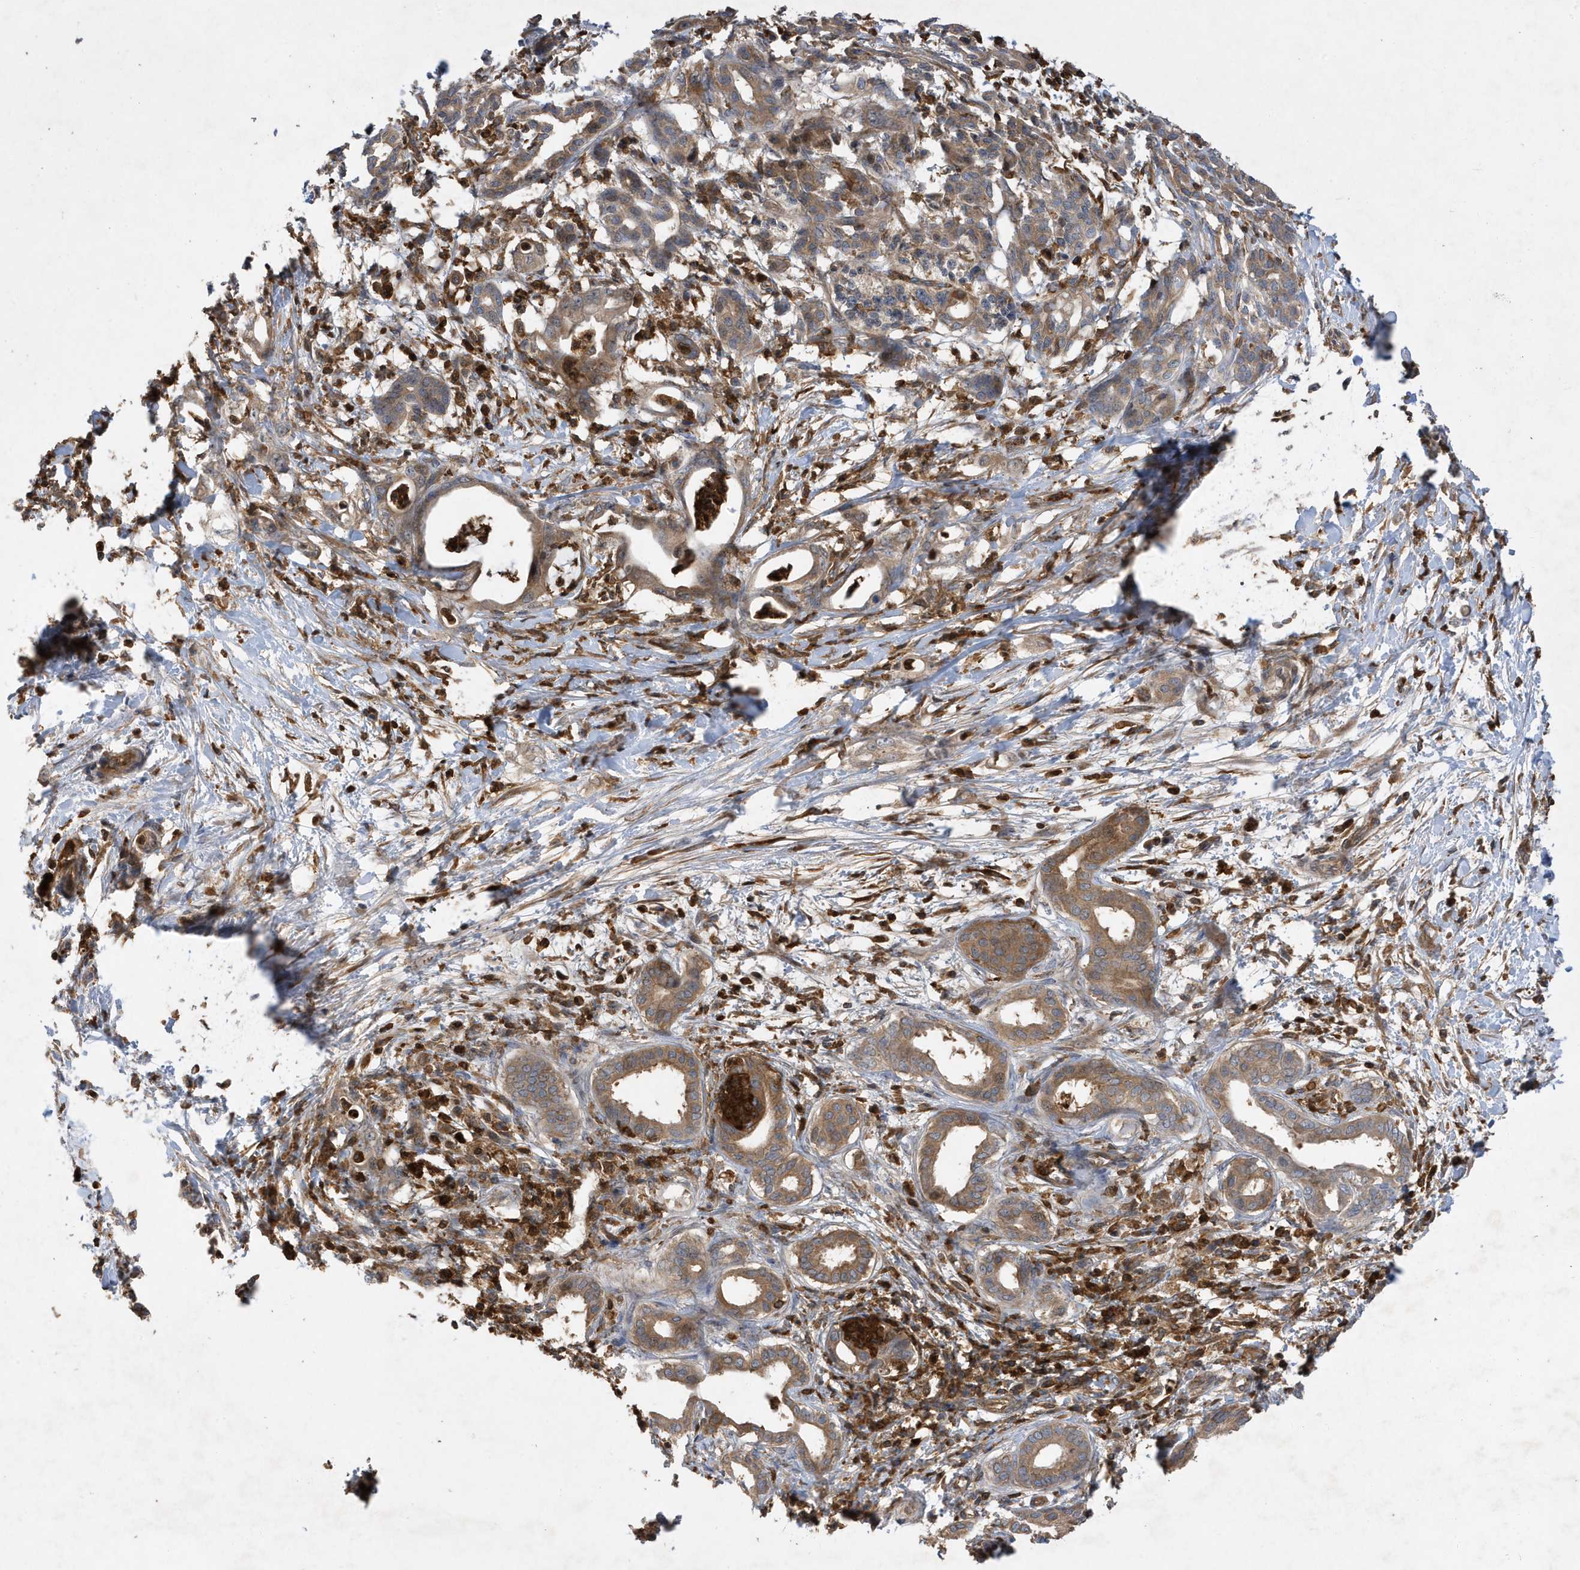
{"staining": {"intensity": "moderate", "quantity": ">75%", "location": "cytoplasmic/membranous"}, "tissue": "pancreatic cancer", "cell_type": "Tumor cells", "image_type": "cancer", "snomed": [{"axis": "morphology", "description": "Adenocarcinoma, NOS"}, {"axis": "topography", "description": "Pancreas"}], "caption": "Pancreatic cancer (adenocarcinoma) stained for a protein displays moderate cytoplasmic/membranous positivity in tumor cells.", "gene": "LAPTM4A", "patient": {"sex": "female", "age": 55}}